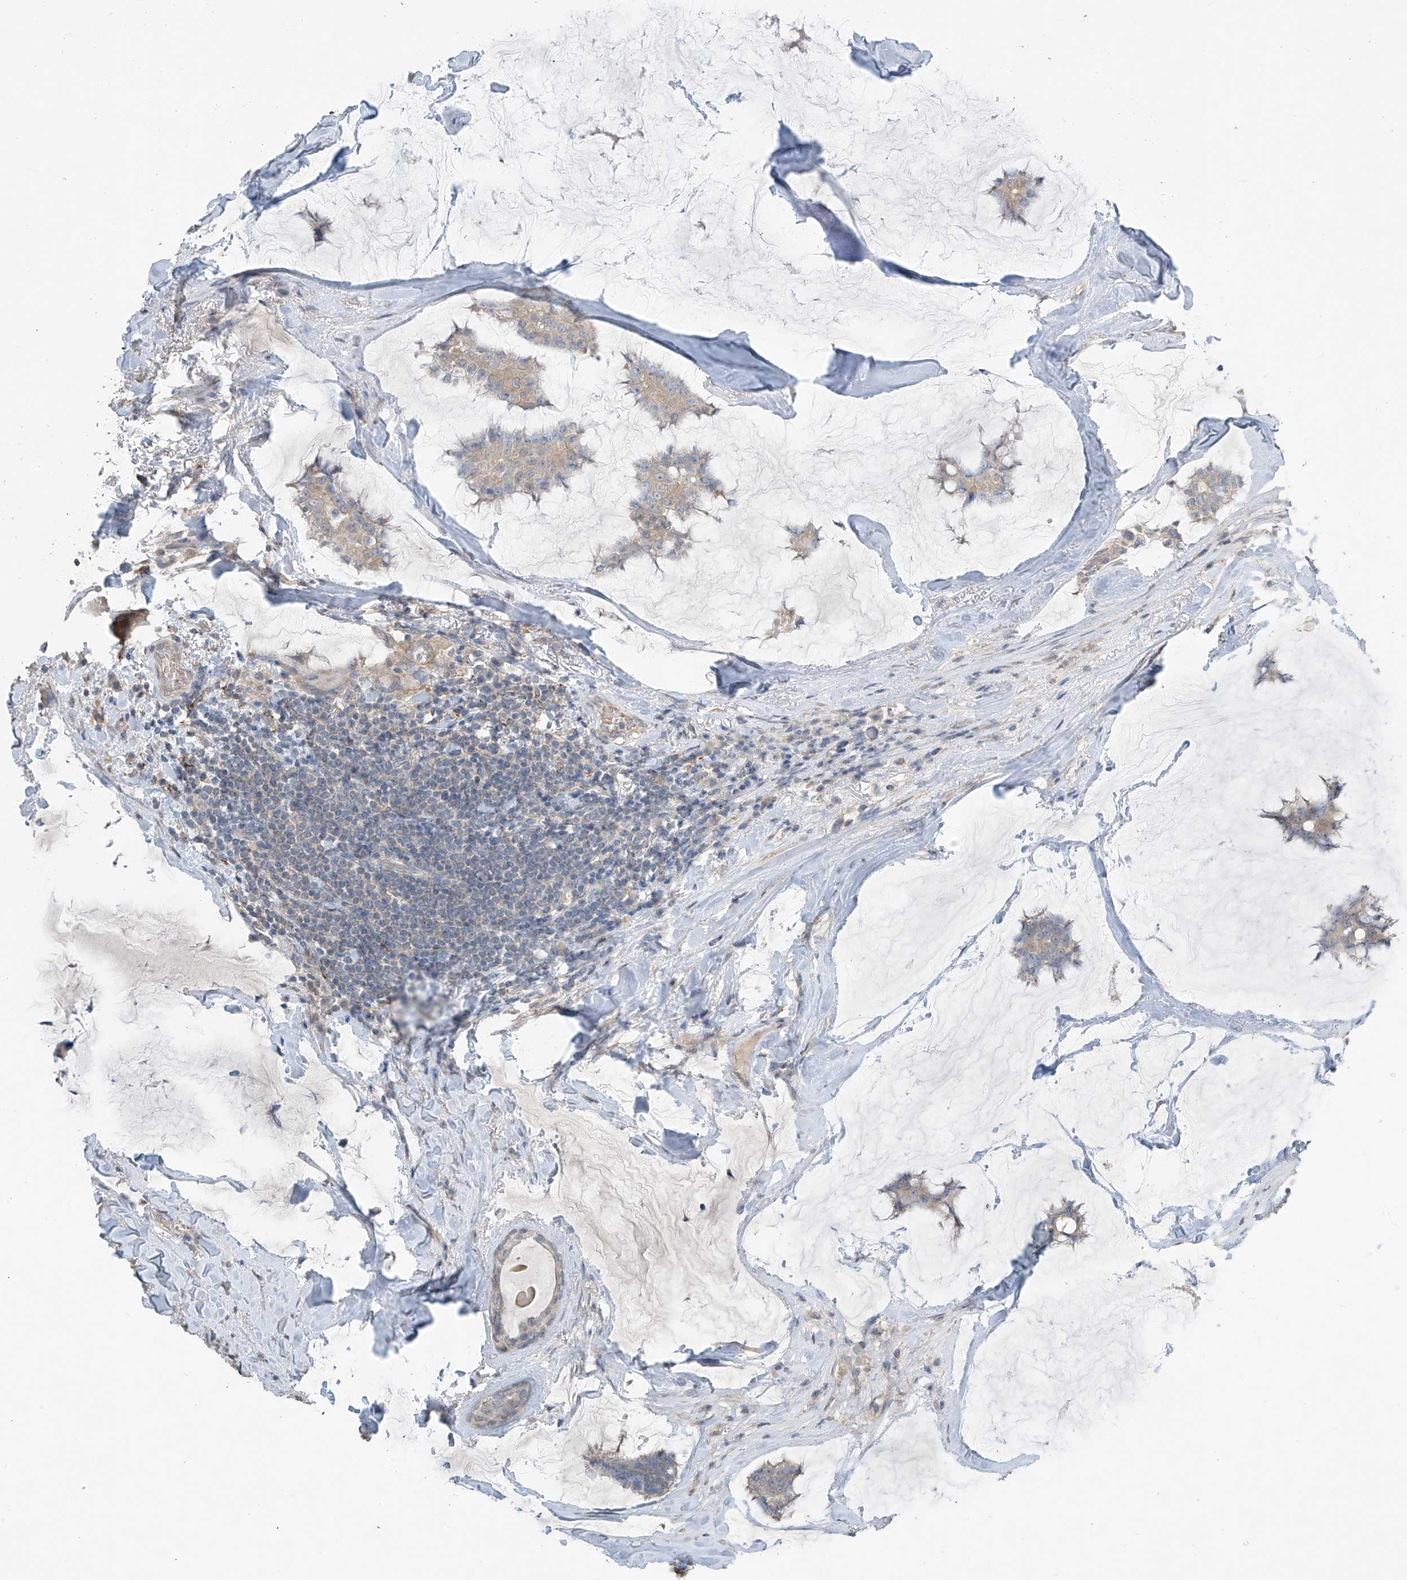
{"staining": {"intensity": "moderate", "quantity": ">75%", "location": "cytoplasmic/membranous"}, "tissue": "breast cancer", "cell_type": "Tumor cells", "image_type": "cancer", "snomed": [{"axis": "morphology", "description": "Duct carcinoma"}, {"axis": "topography", "description": "Breast"}], "caption": "Breast cancer (intraductal carcinoma) was stained to show a protein in brown. There is medium levels of moderate cytoplasmic/membranous staining in approximately >75% of tumor cells.", "gene": "HOXA11", "patient": {"sex": "female", "age": 93}}